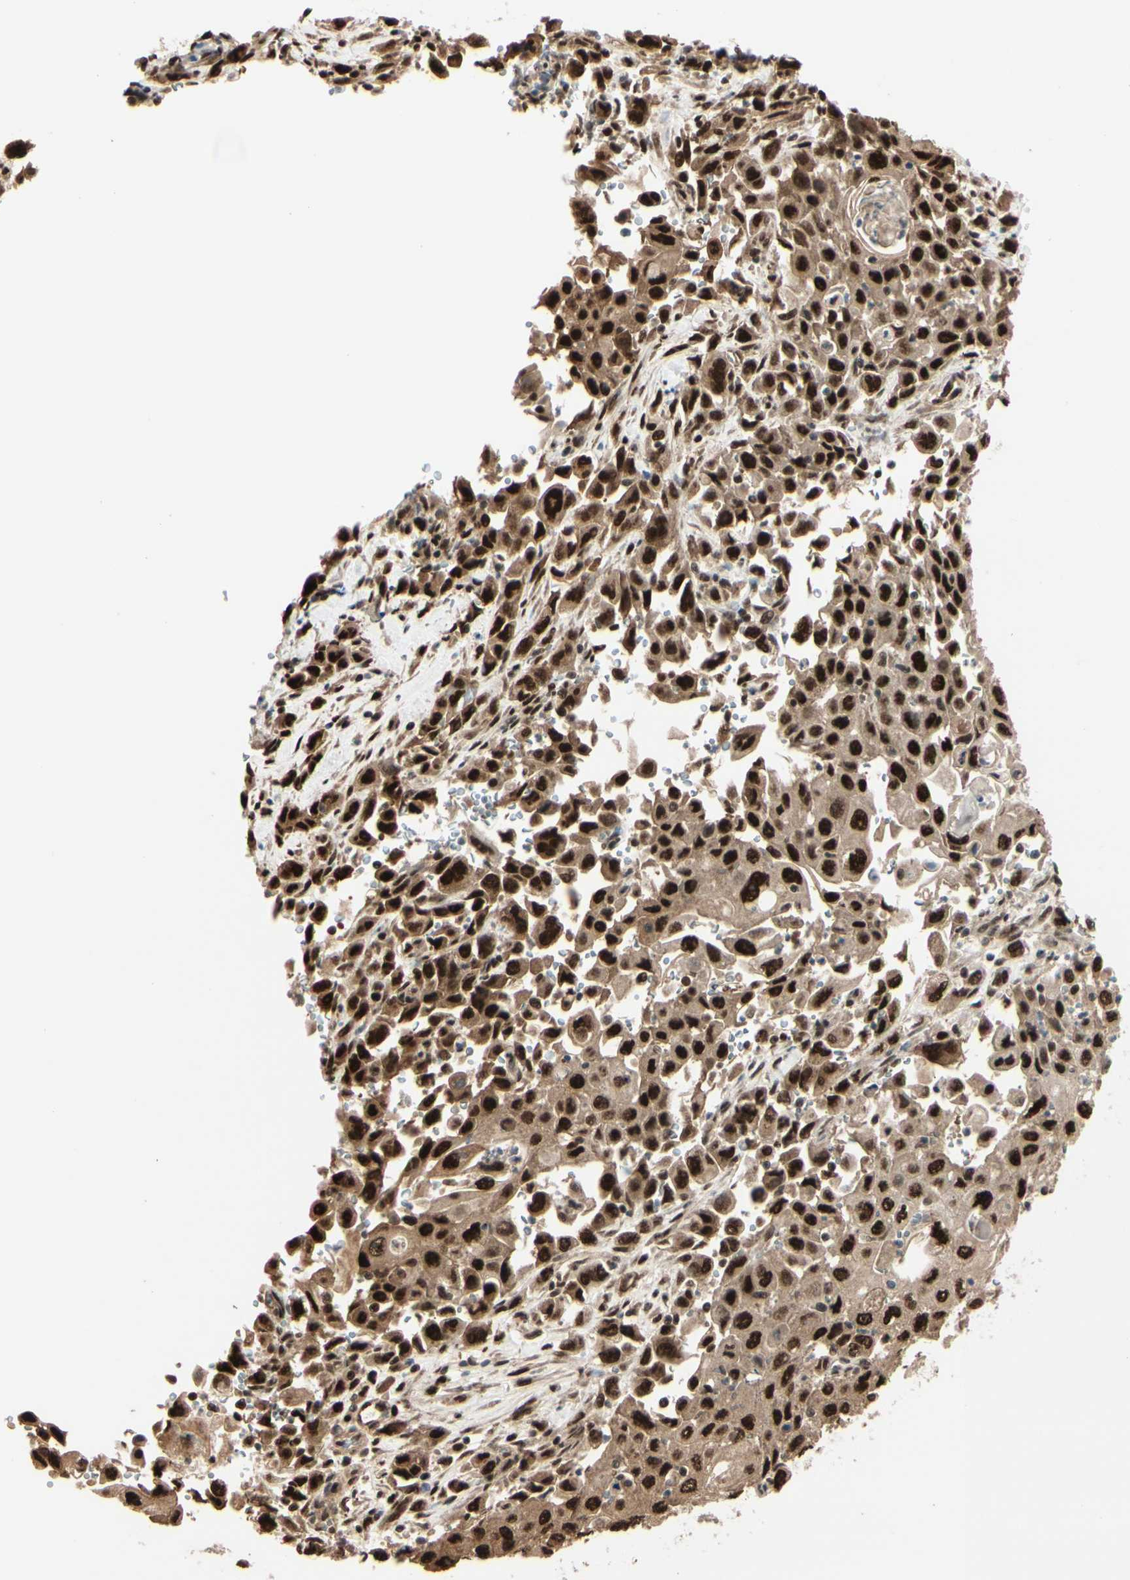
{"staining": {"intensity": "strong", "quantity": ">75%", "location": "cytoplasmic/membranous,nuclear"}, "tissue": "pancreatic cancer", "cell_type": "Tumor cells", "image_type": "cancer", "snomed": [{"axis": "morphology", "description": "Adenocarcinoma, NOS"}, {"axis": "topography", "description": "Pancreas"}], "caption": "DAB immunohistochemical staining of adenocarcinoma (pancreatic) displays strong cytoplasmic/membranous and nuclear protein staining in approximately >75% of tumor cells. (Brightfield microscopy of DAB IHC at high magnification).", "gene": "HSF1", "patient": {"sex": "male", "age": 70}}